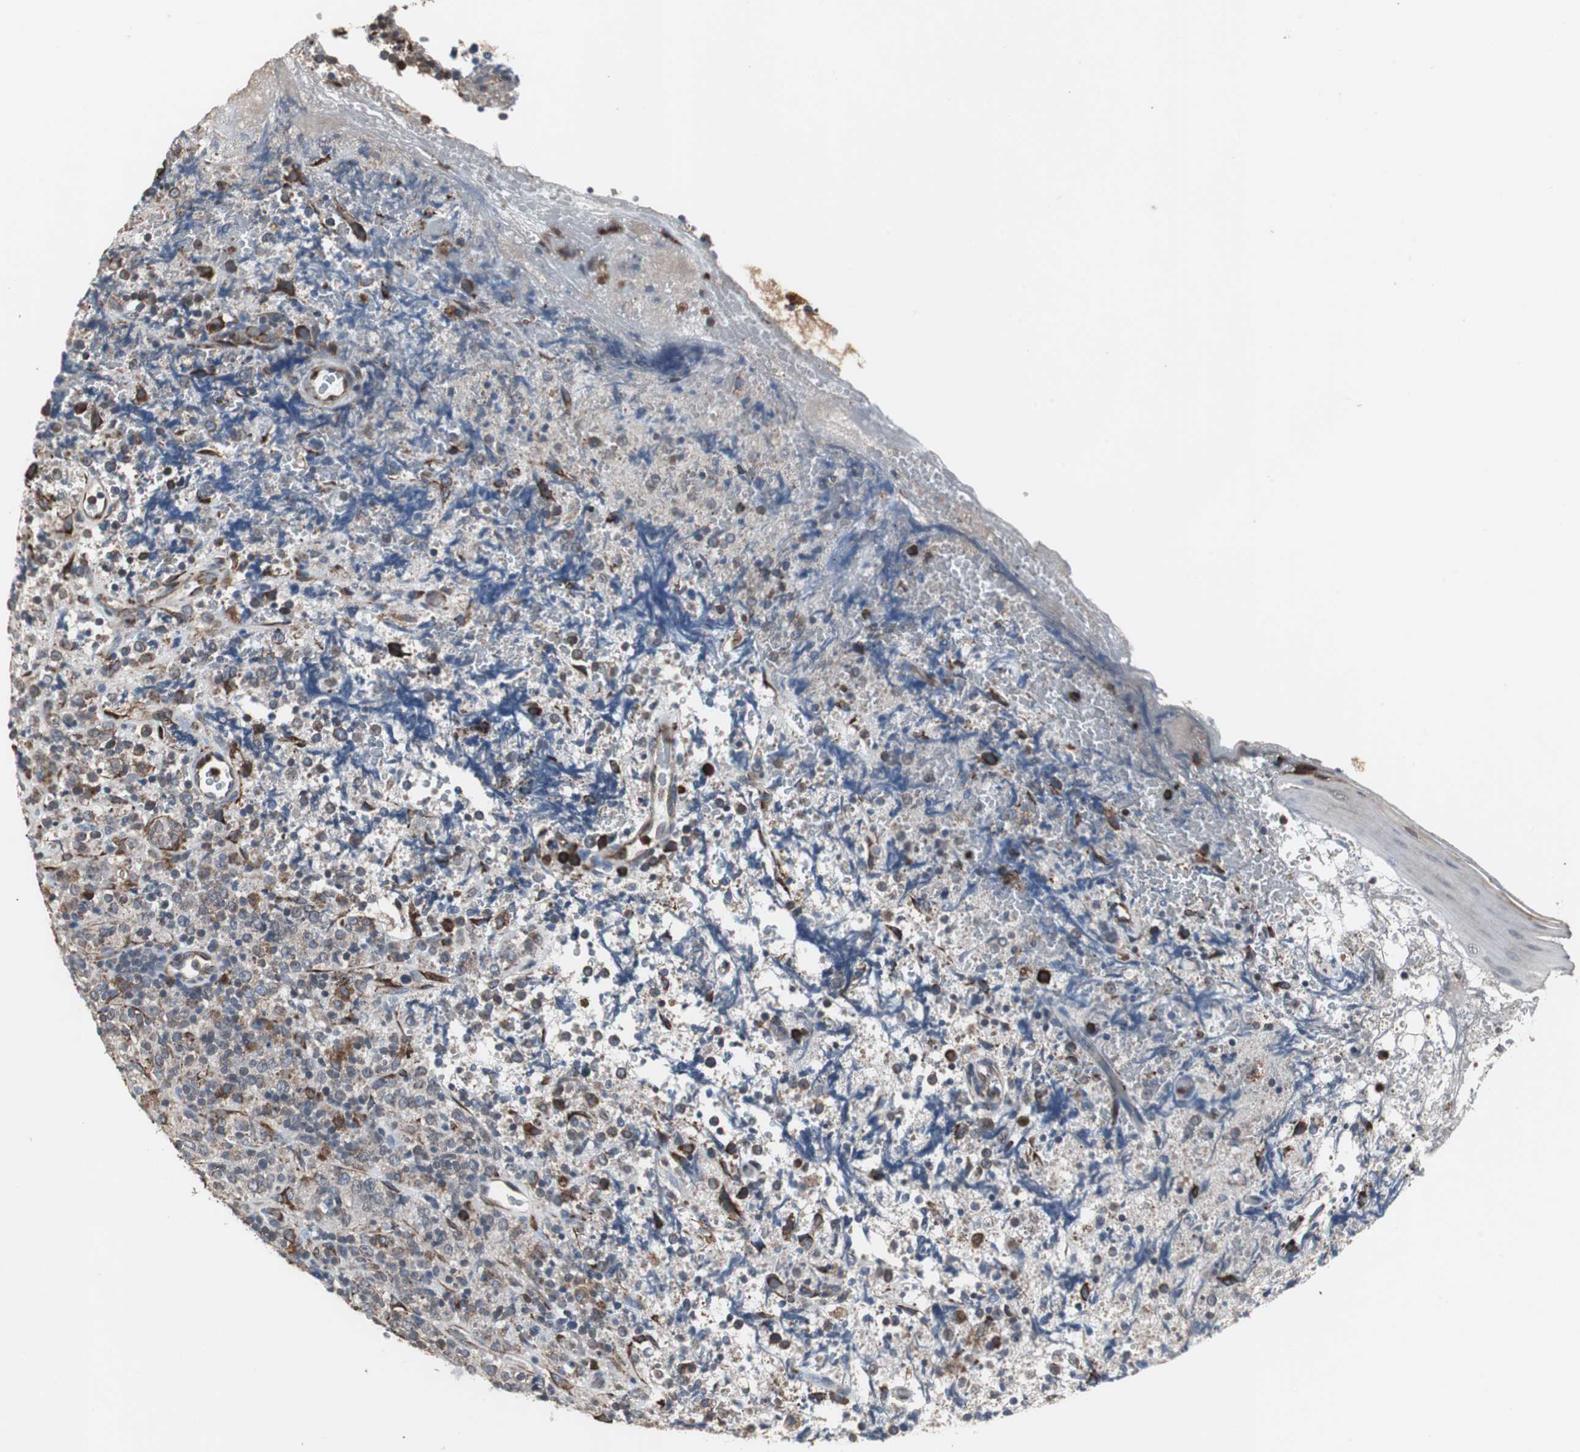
{"staining": {"intensity": "moderate", "quantity": "25%-75%", "location": "cytoplasmic/membranous"}, "tissue": "lymphoma", "cell_type": "Tumor cells", "image_type": "cancer", "snomed": [{"axis": "morphology", "description": "Malignant lymphoma, non-Hodgkin's type, High grade"}, {"axis": "topography", "description": "Tonsil"}], "caption": "Moderate cytoplasmic/membranous positivity is seen in about 25%-75% of tumor cells in lymphoma. (IHC, brightfield microscopy, high magnification).", "gene": "CALU", "patient": {"sex": "female", "age": 36}}